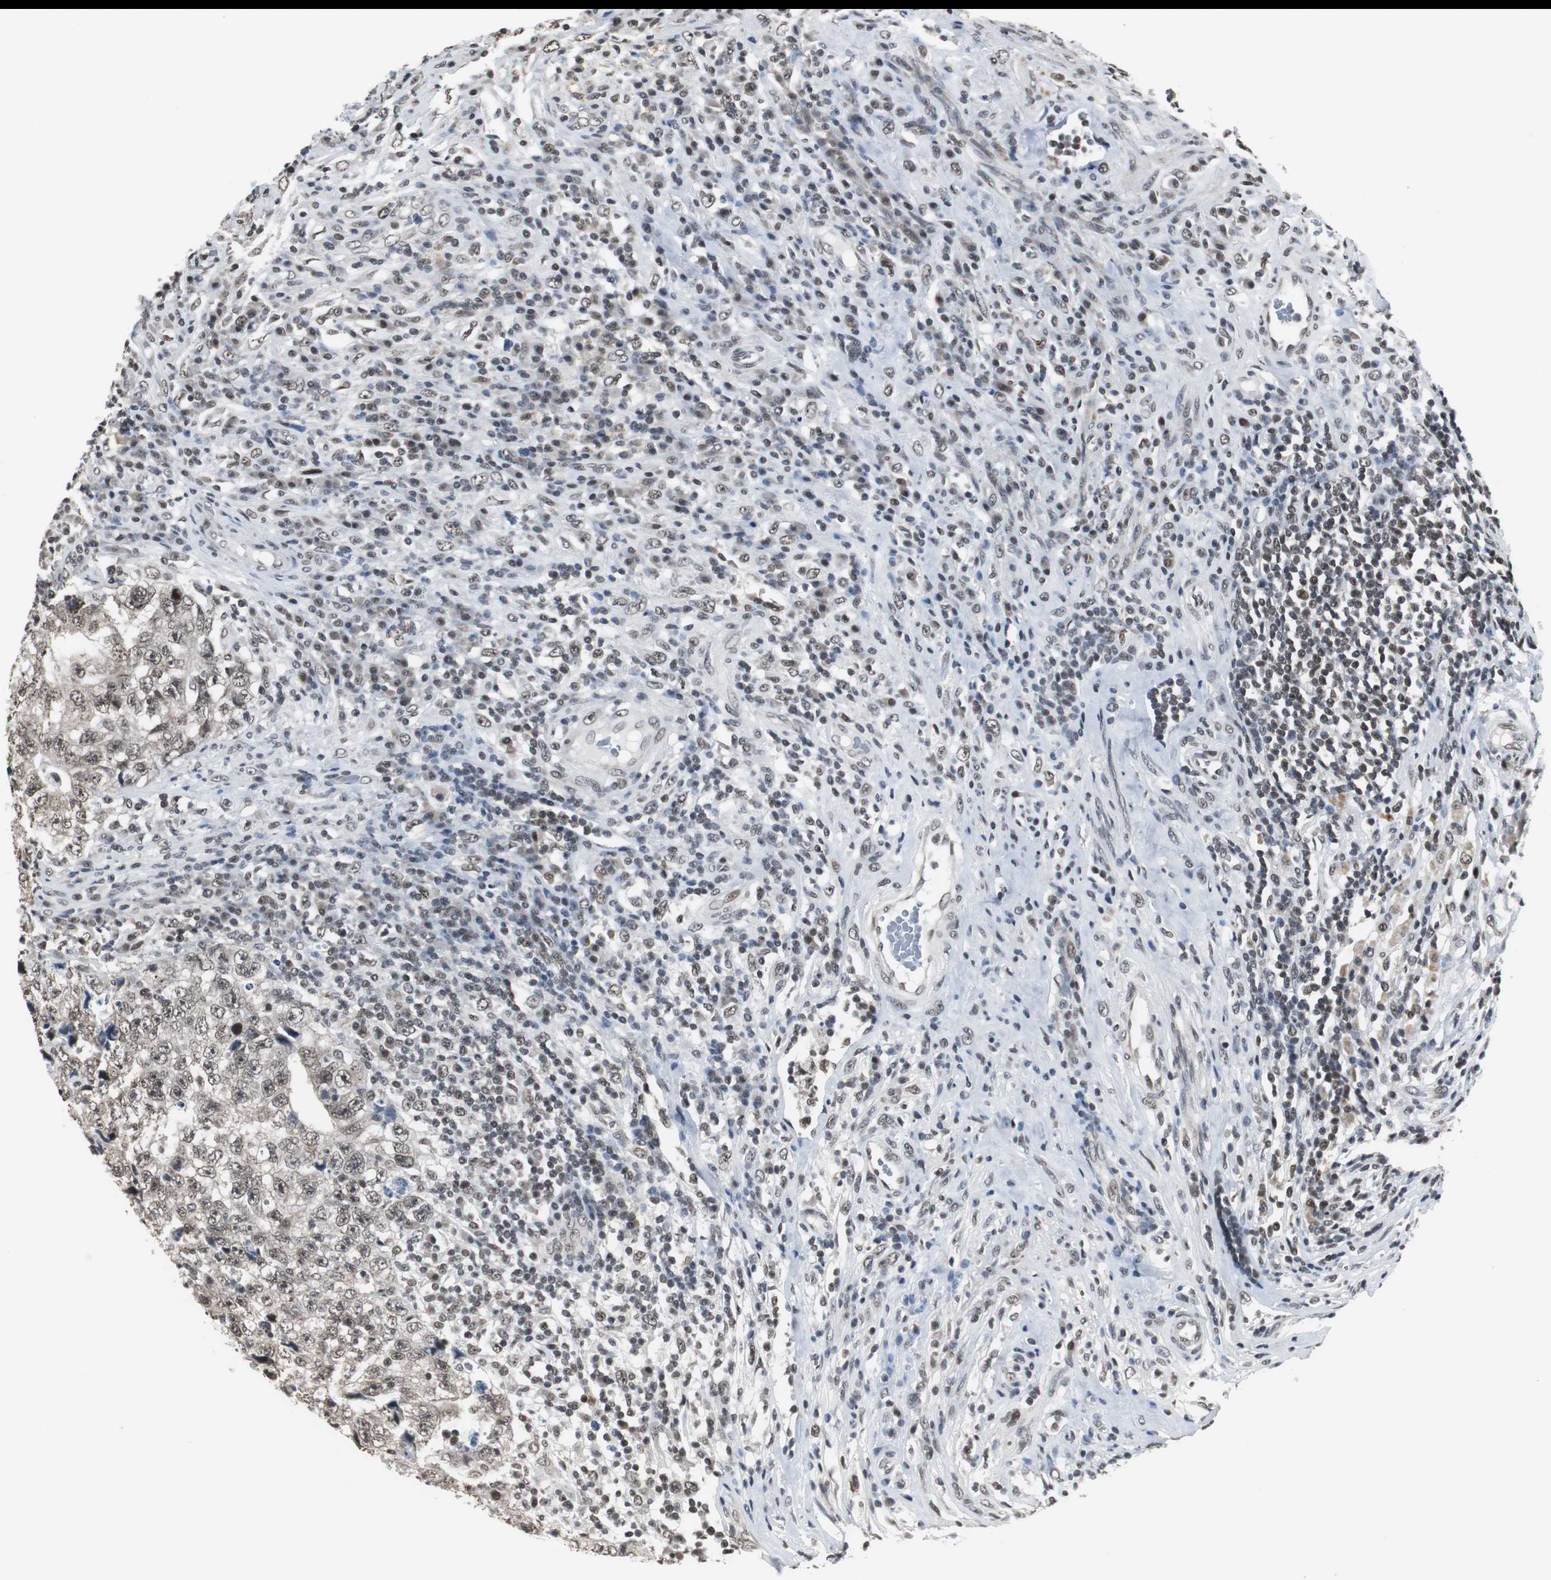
{"staining": {"intensity": "moderate", "quantity": ">75%", "location": "nuclear"}, "tissue": "testis cancer", "cell_type": "Tumor cells", "image_type": "cancer", "snomed": [{"axis": "morphology", "description": "Necrosis, NOS"}, {"axis": "morphology", "description": "Carcinoma, Embryonal, NOS"}, {"axis": "topography", "description": "Testis"}], "caption": "There is medium levels of moderate nuclear staining in tumor cells of testis embryonal carcinoma, as demonstrated by immunohistochemical staining (brown color).", "gene": "CDK9", "patient": {"sex": "male", "age": 19}}